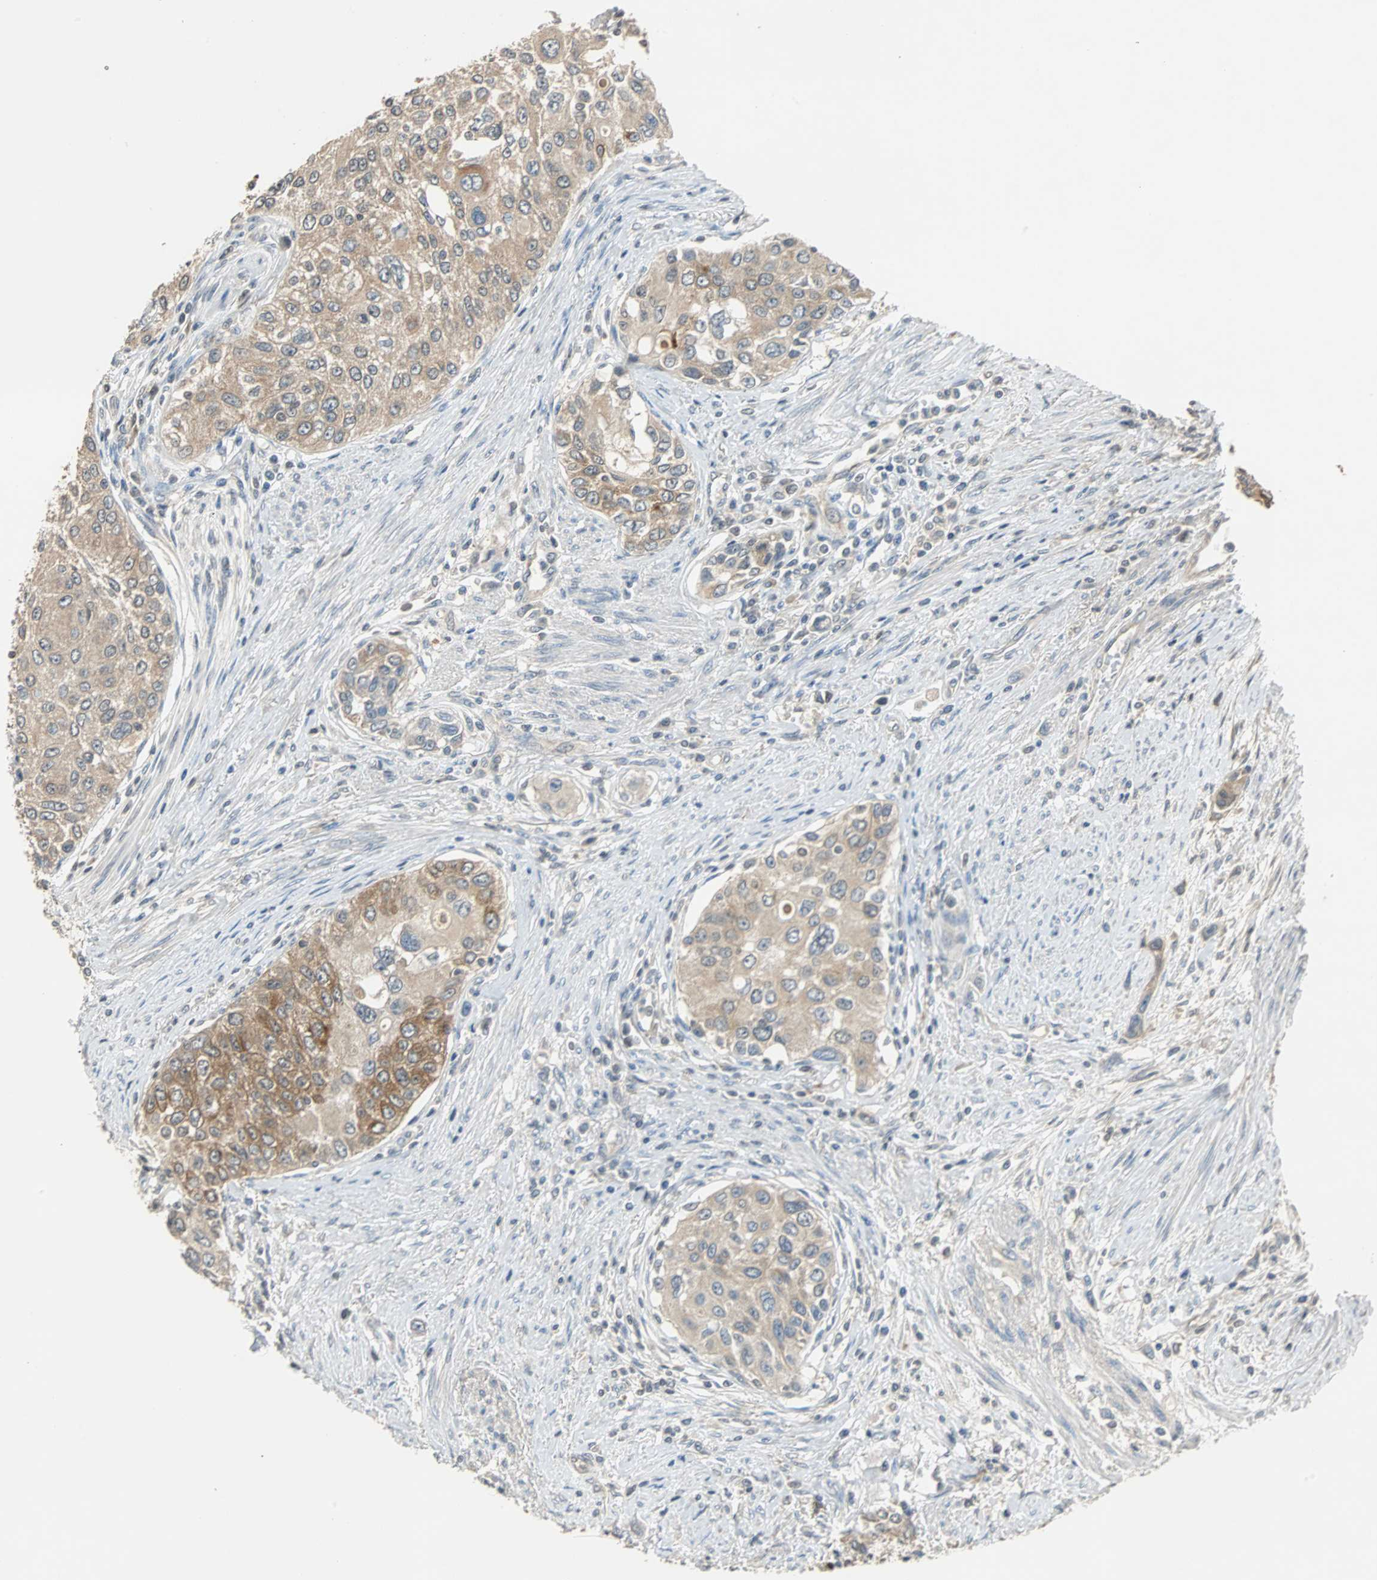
{"staining": {"intensity": "moderate", "quantity": ">75%", "location": "cytoplasmic/membranous"}, "tissue": "urothelial cancer", "cell_type": "Tumor cells", "image_type": "cancer", "snomed": [{"axis": "morphology", "description": "Urothelial carcinoma, High grade"}, {"axis": "topography", "description": "Urinary bladder"}], "caption": "This is an image of immunohistochemistry staining of urothelial cancer, which shows moderate expression in the cytoplasmic/membranous of tumor cells.", "gene": "ABHD2", "patient": {"sex": "female", "age": 56}}